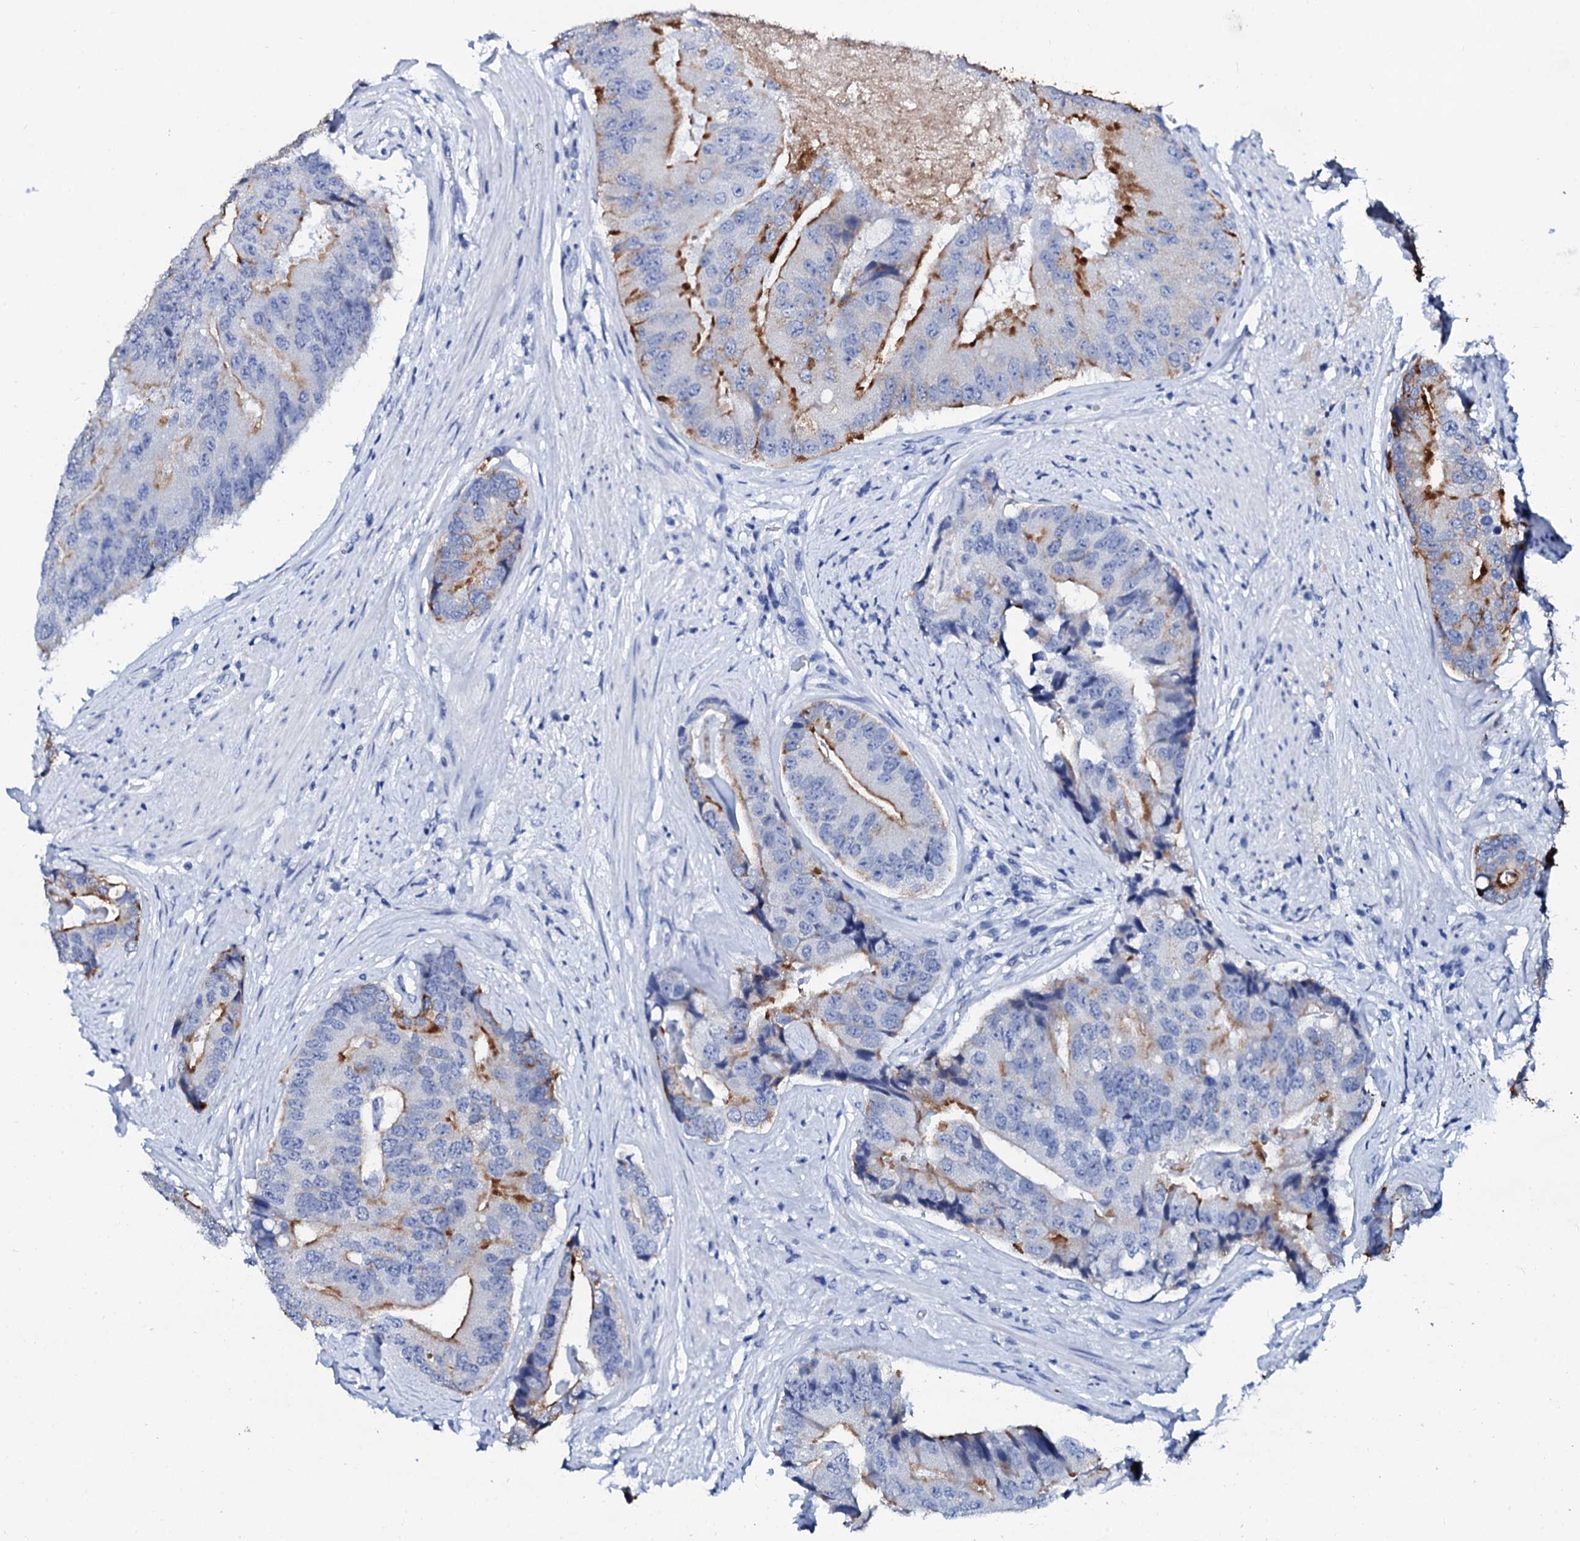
{"staining": {"intensity": "moderate", "quantity": "25%-75%", "location": "cytoplasmic/membranous"}, "tissue": "prostate cancer", "cell_type": "Tumor cells", "image_type": "cancer", "snomed": [{"axis": "morphology", "description": "Adenocarcinoma, High grade"}, {"axis": "topography", "description": "Prostate"}], "caption": "Prostate cancer stained for a protein (brown) displays moderate cytoplasmic/membranous positive expression in about 25%-75% of tumor cells.", "gene": "SPATA19", "patient": {"sex": "male", "age": 70}}